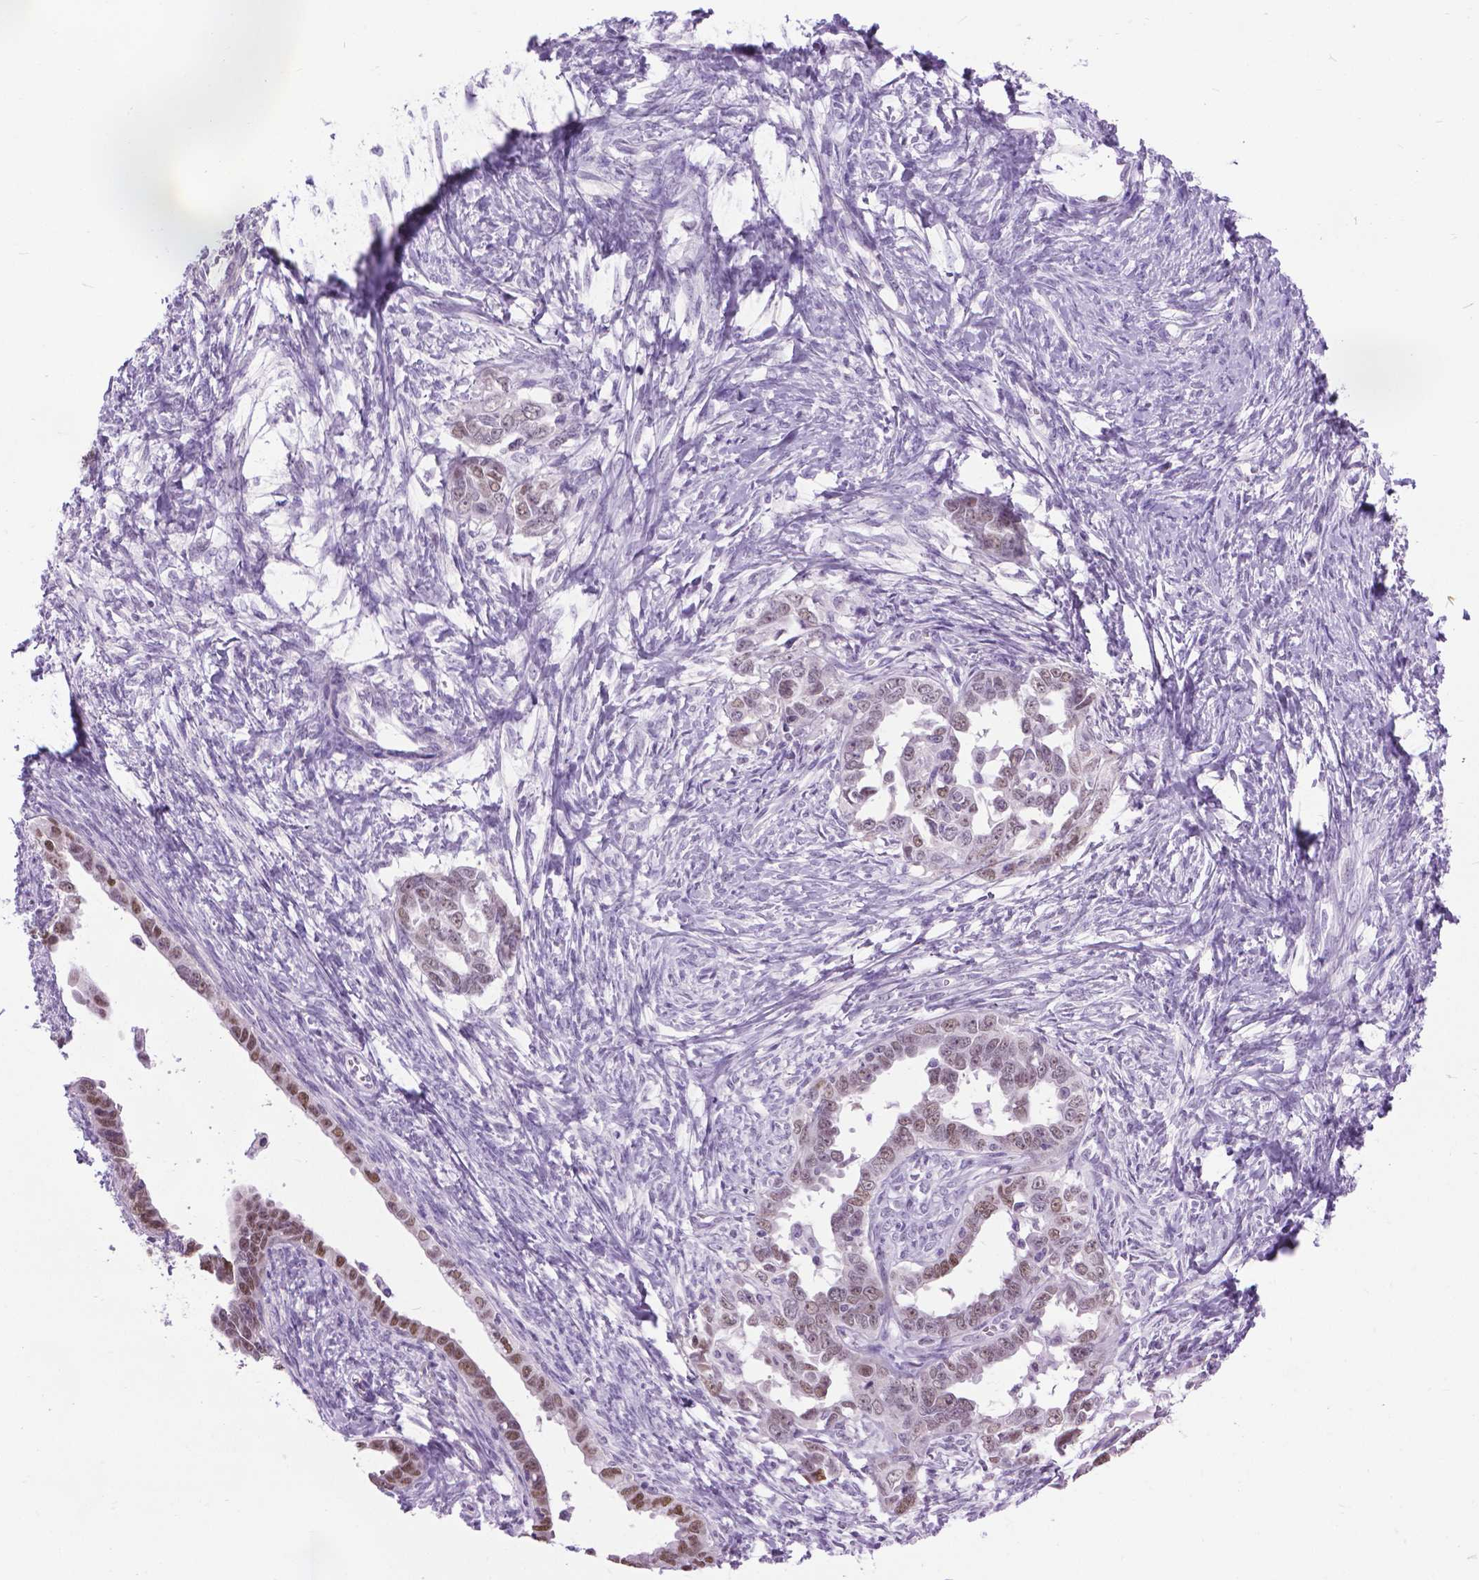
{"staining": {"intensity": "moderate", "quantity": "<25%", "location": "nuclear"}, "tissue": "ovarian cancer", "cell_type": "Tumor cells", "image_type": "cancer", "snomed": [{"axis": "morphology", "description": "Cystadenocarcinoma, serous, NOS"}, {"axis": "topography", "description": "Ovary"}], "caption": "Ovarian cancer (serous cystadenocarcinoma) was stained to show a protein in brown. There is low levels of moderate nuclear staining in about <25% of tumor cells.", "gene": "APCDD1L", "patient": {"sex": "female", "age": 69}}